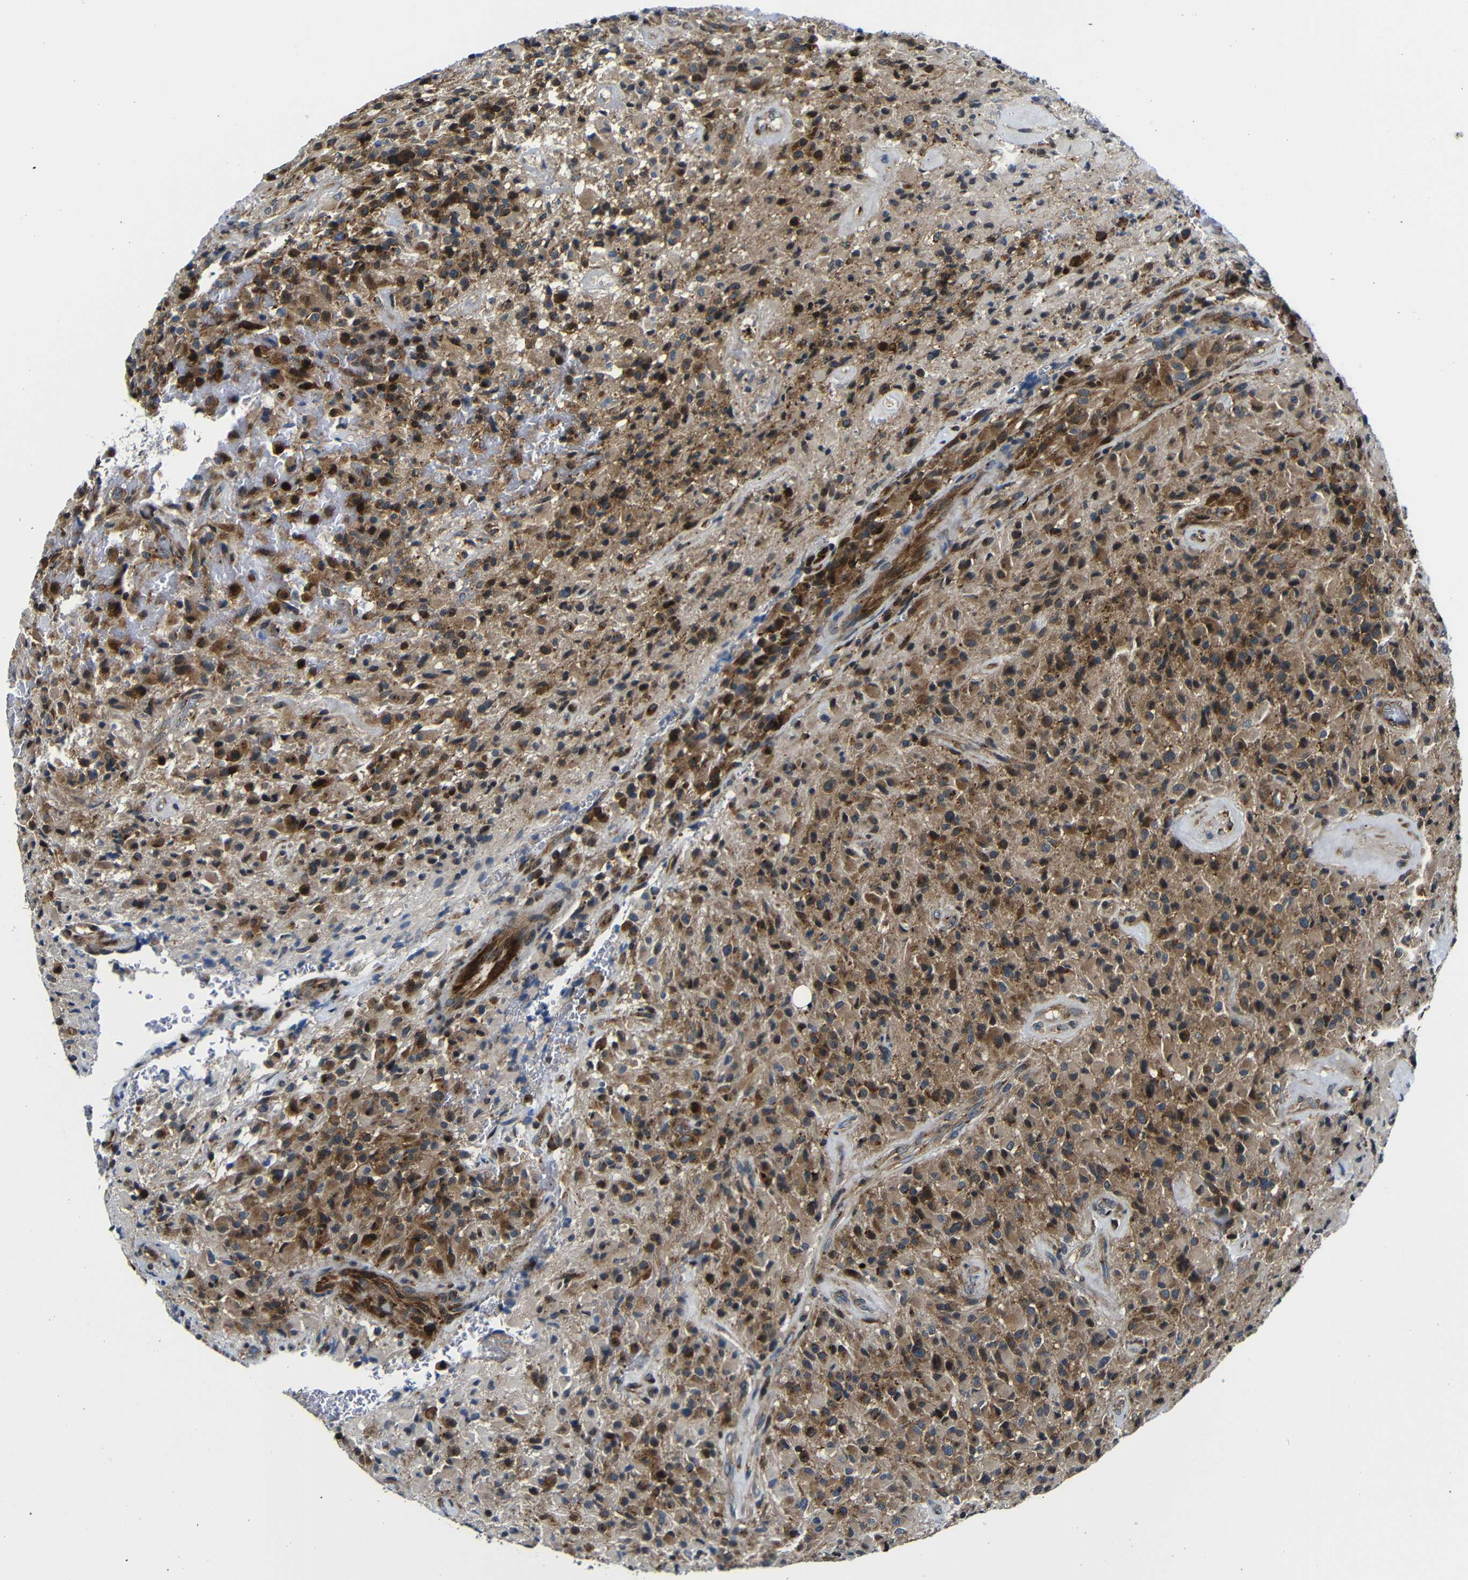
{"staining": {"intensity": "moderate", "quantity": ">75%", "location": "cytoplasmic/membranous"}, "tissue": "glioma", "cell_type": "Tumor cells", "image_type": "cancer", "snomed": [{"axis": "morphology", "description": "Glioma, malignant, High grade"}, {"axis": "topography", "description": "Brain"}], "caption": "Moderate cytoplasmic/membranous staining for a protein is appreciated in approximately >75% of tumor cells of glioma using IHC.", "gene": "ABCE1", "patient": {"sex": "male", "age": 71}}